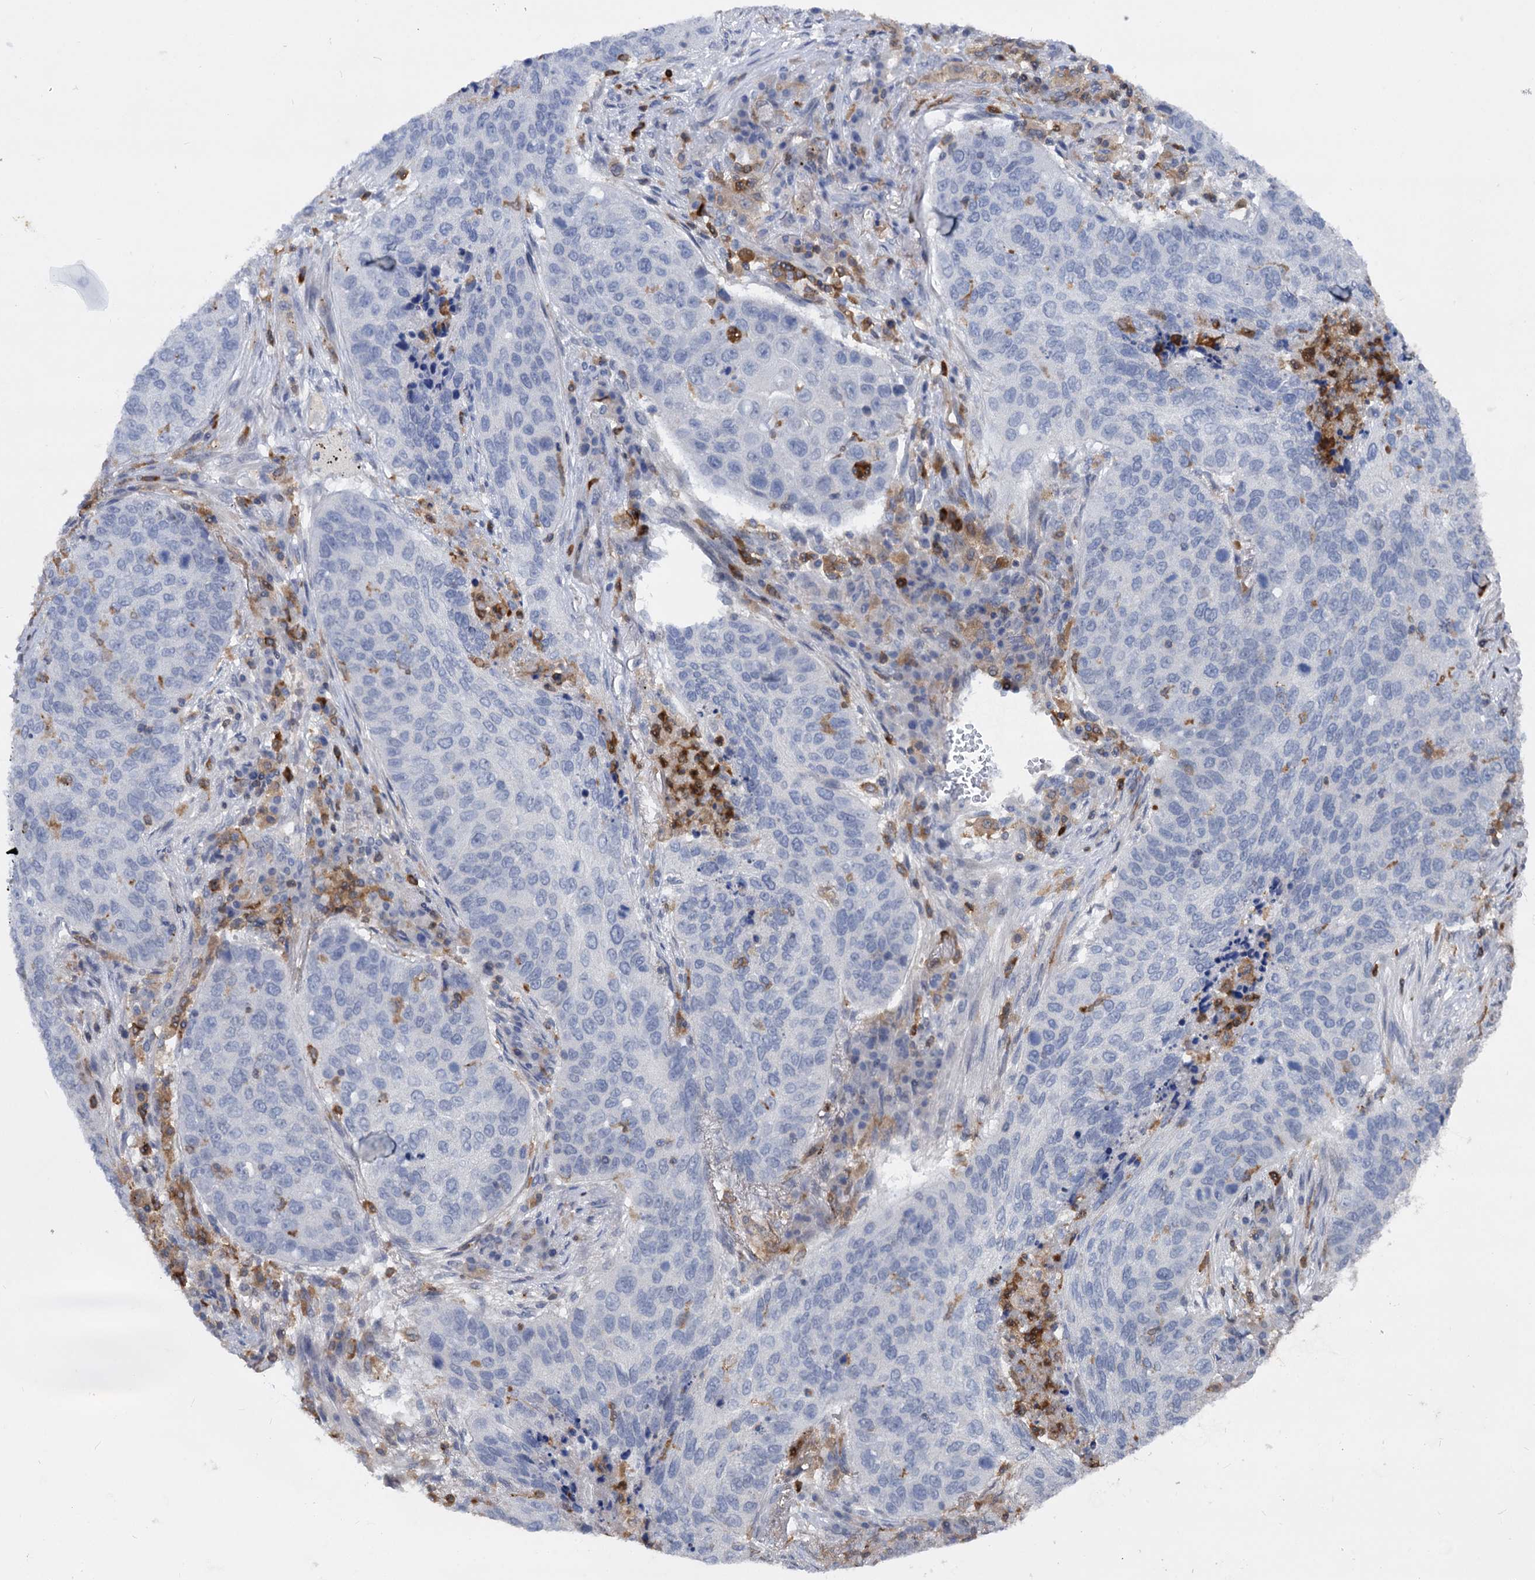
{"staining": {"intensity": "negative", "quantity": "none", "location": "none"}, "tissue": "lung cancer", "cell_type": "Tumor cells", "image_type": "cancer", "snomed": [{"axis": "morphology", "description": "Squamous cell carcinoma, NOS"}, {"axis": "topography", "description": "Lung"}], "caption": "Immunohistochemistry of lung cancer (squamous cell carcinoma) exhibits no expression in tumor cells. Nuclei are stained in blue.", "gene": "RHOG", "patient": {"sex": "female", "age": 63}}